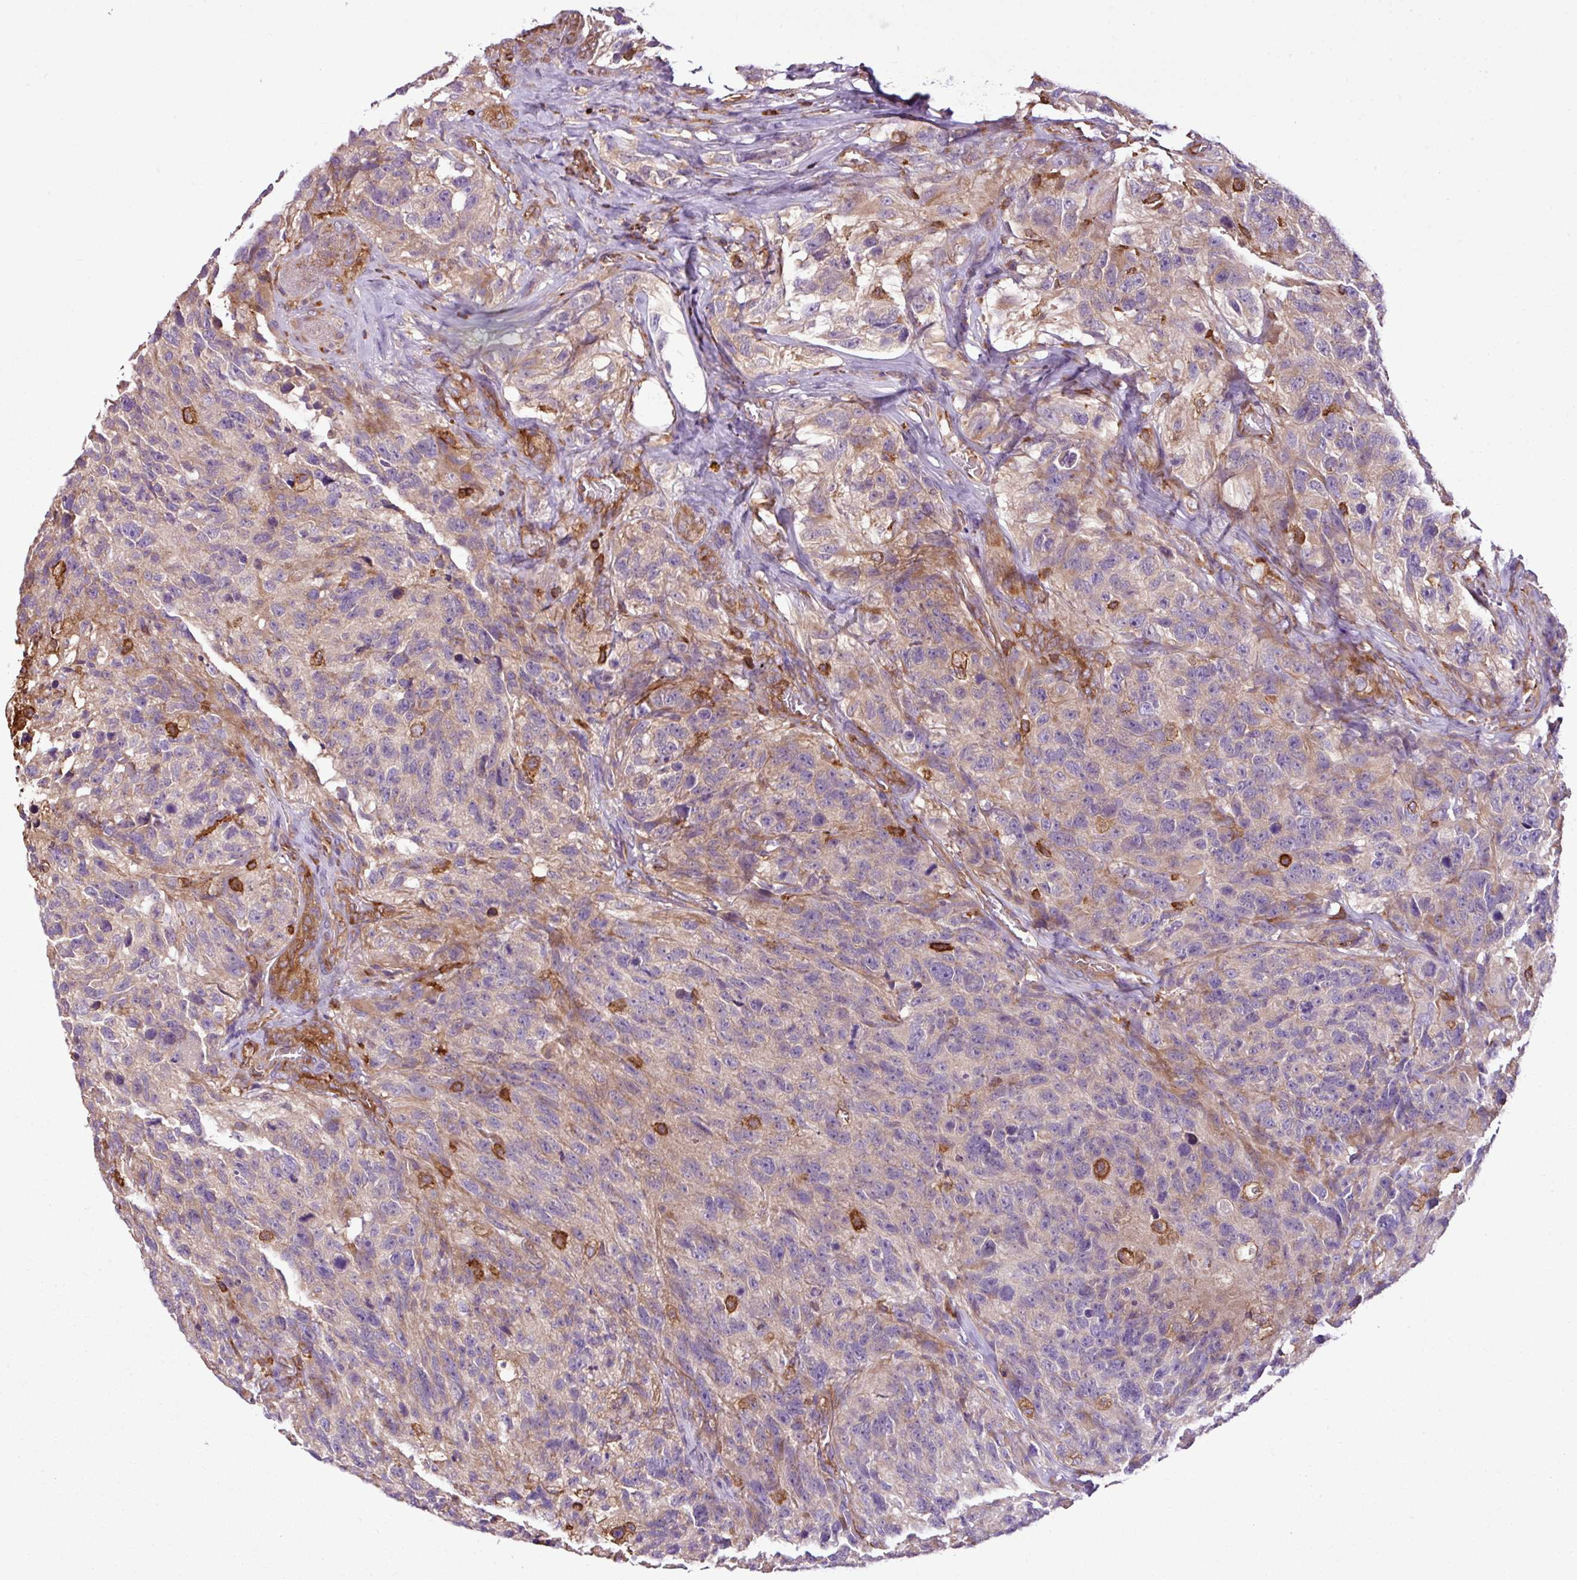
{"staining": {"intensity": "weak", "quantity": "<25%", "location": "cytoplasmic/membranous"}, "tissue": "glioma", "cell_type": "Tumor cells", "image_type": "cancer", "snomed": [{"axis": "morphology", "description": "Glioma, malignant, High grade"}, {"axis": "topography", "description": "Brain"}], "caption": "Human glioma stained for a protein using IHC shows no positivity in tumor cells.", "gene": "PGAP6", "patient": {"sex": "male", "age": 69}}